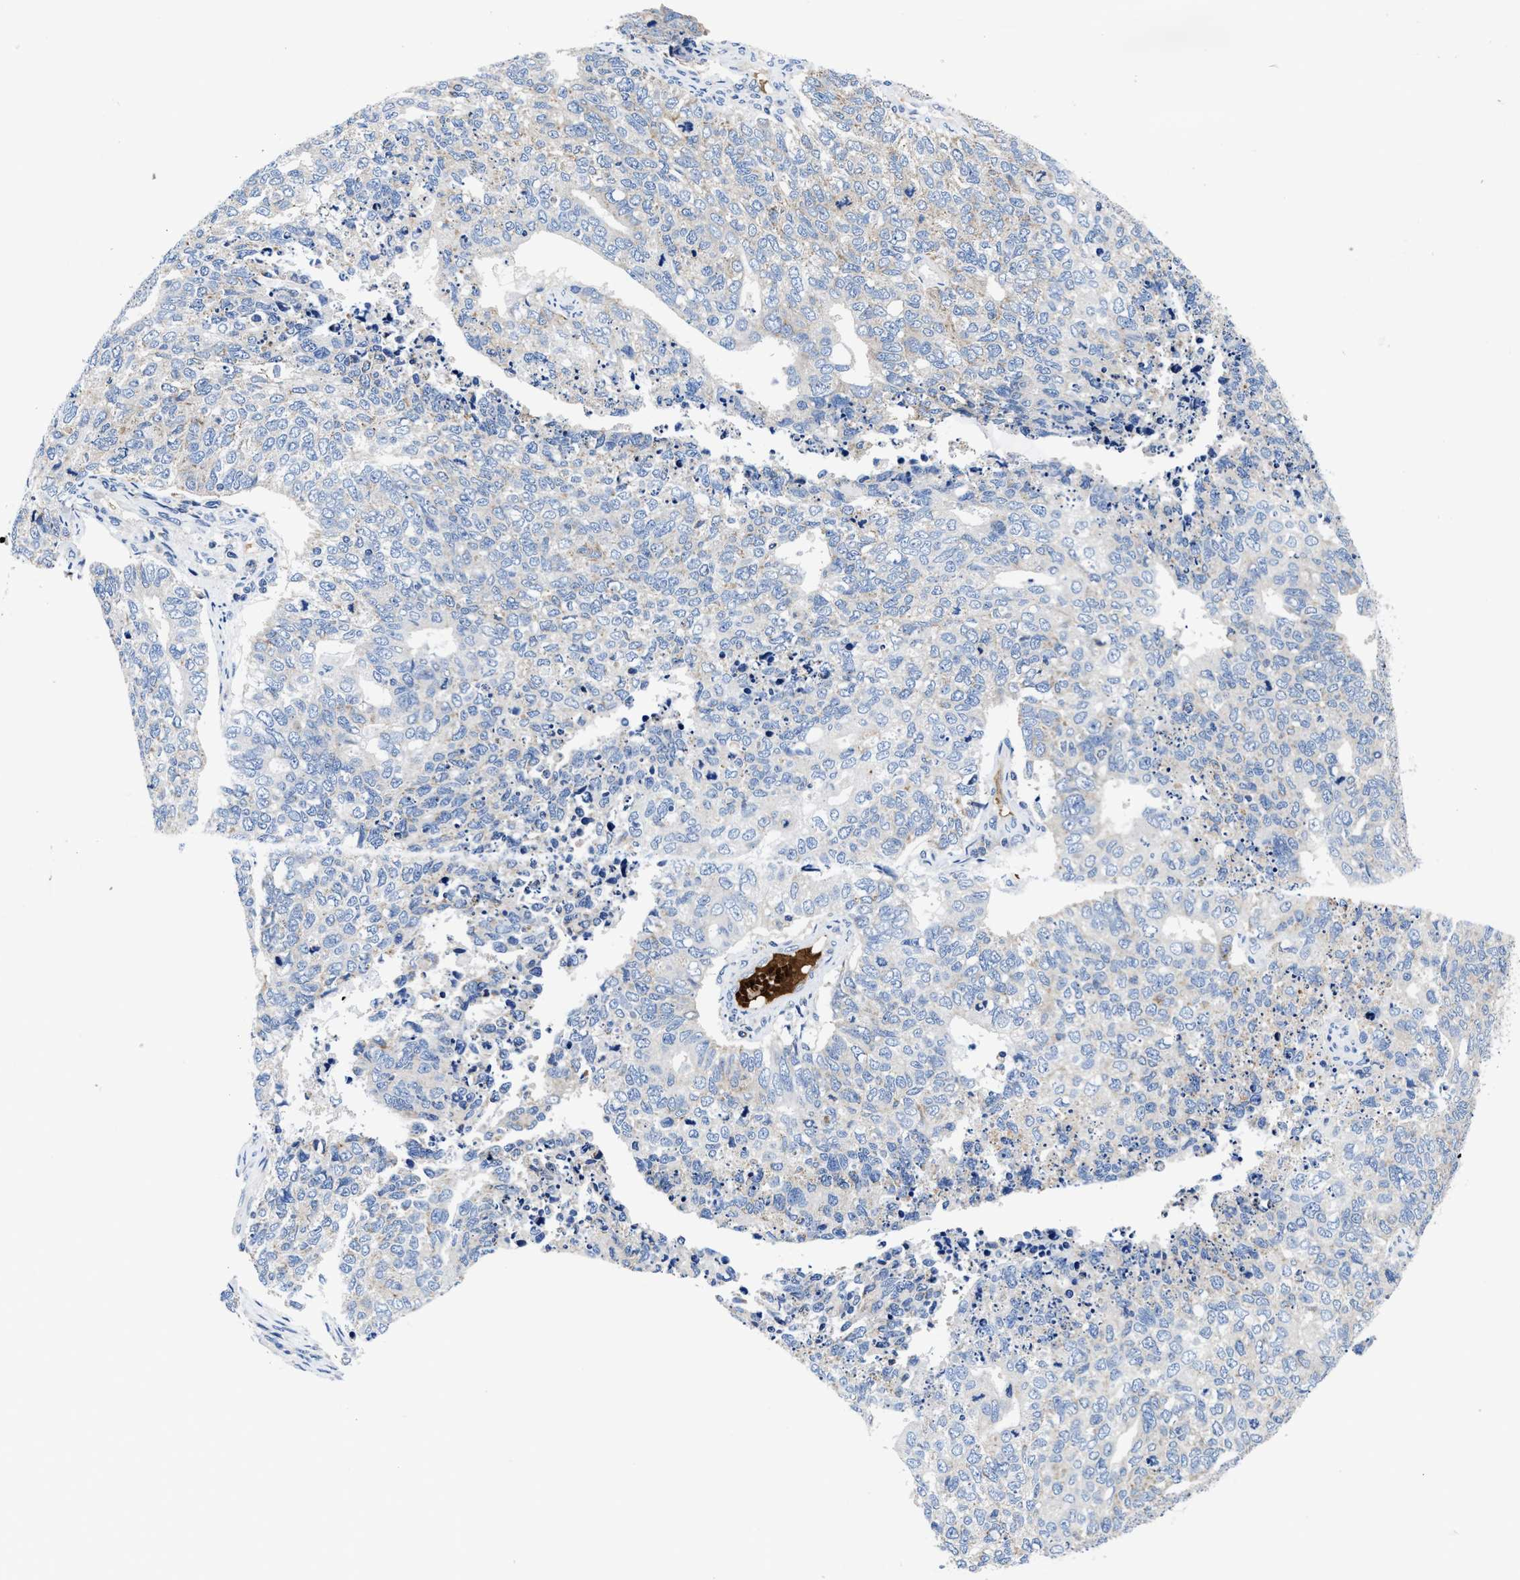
{"staining": {"intensity": "negative", "quantity": "none", "location": "none"}, "tissue": "cervical cancer", "cell_type": "Tumor cells", "image_type": "cancer", "snomed": [{"axis": "morphology", "description": "Squamous cell carcinoma, NOS"}, {"axis": "topography", "description": "Cervix"}], "caption": "Tumor cells show no significant protein staining in squamous cell carcinoma (cervical).", "gene": "PHLPP1", "patient": {"sex": "female", "age": 63}}